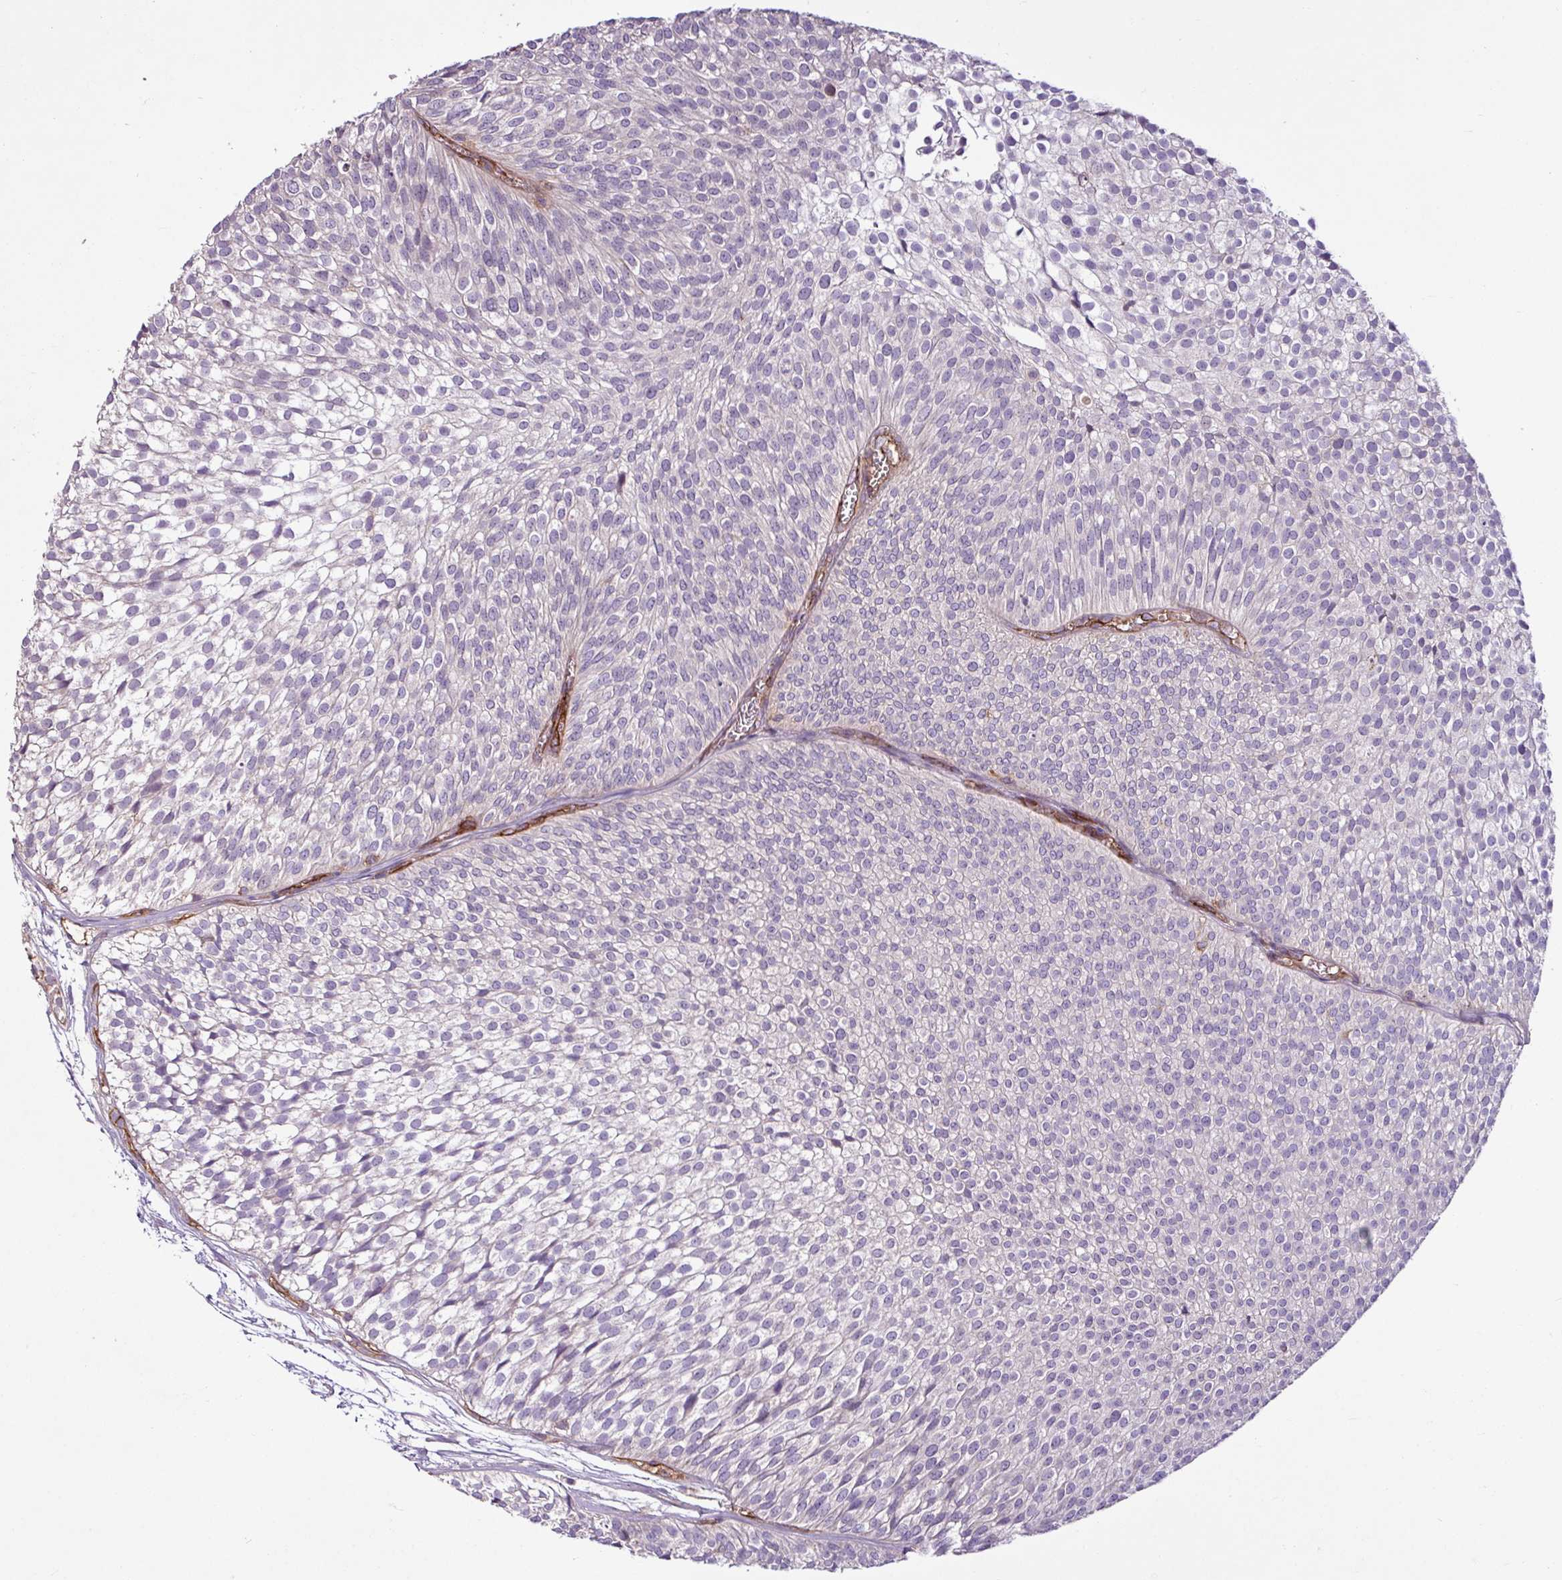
{"staining": {"intensity": "negative", "quantity": "none", "location": "none"}, "tissue": "urothelial cancer", "cell_type": "Tumor cells", "image_type": "cancer", "snomed": [{"axis": "morphology", "description": "Urothelial carcinoma, Low grade"}, {"axis": "topography", "description": "Urinary bladder"}], "caption": "Photomicrograph shows no protein expression in tumor cells of urothelial carcinoma (low-grade) tissue.", "gene": "ZNF106", "patient": {"sex": "male", "age": 91}}